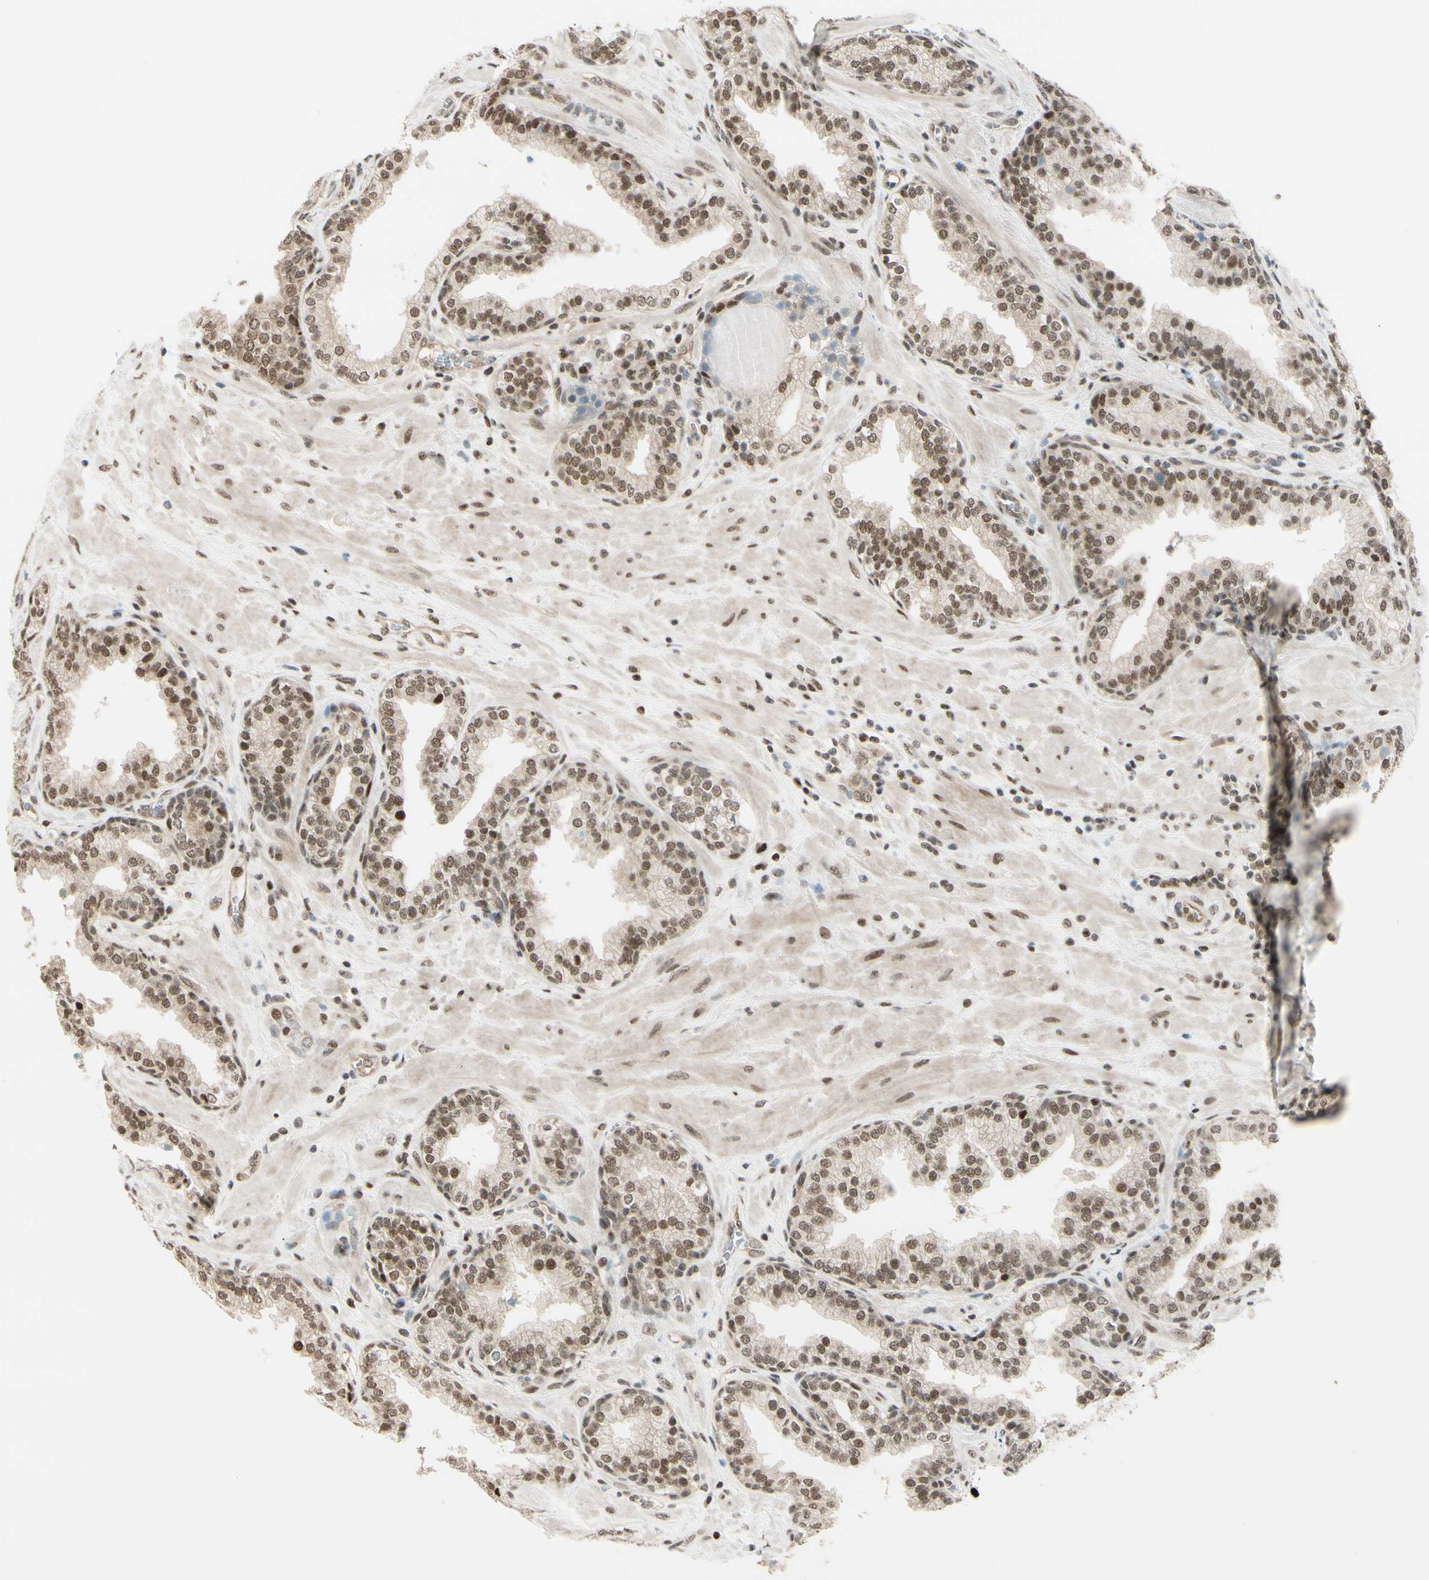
{"staining": {"intensity": "moderate", "quantity": ">75%", "location": "nuclear"}, "tissue": "prostate", "cell_type": "Glandular cells", "image_type": "normal", "snomed": [{"axis": "morphology", "description": "Normal tissue, NOS"}, {"axis": "topography", "description": "Prostate"}], "caption": "Immunohistochemistry (IHC) photomicrograph of normal human prostate stained for a protein (brown), which displays medium levels of moderate nuclear positivity in about >75% of glandular cells.", "gene": "SUFU", "patient": {"sex": "male", "age": 51}}